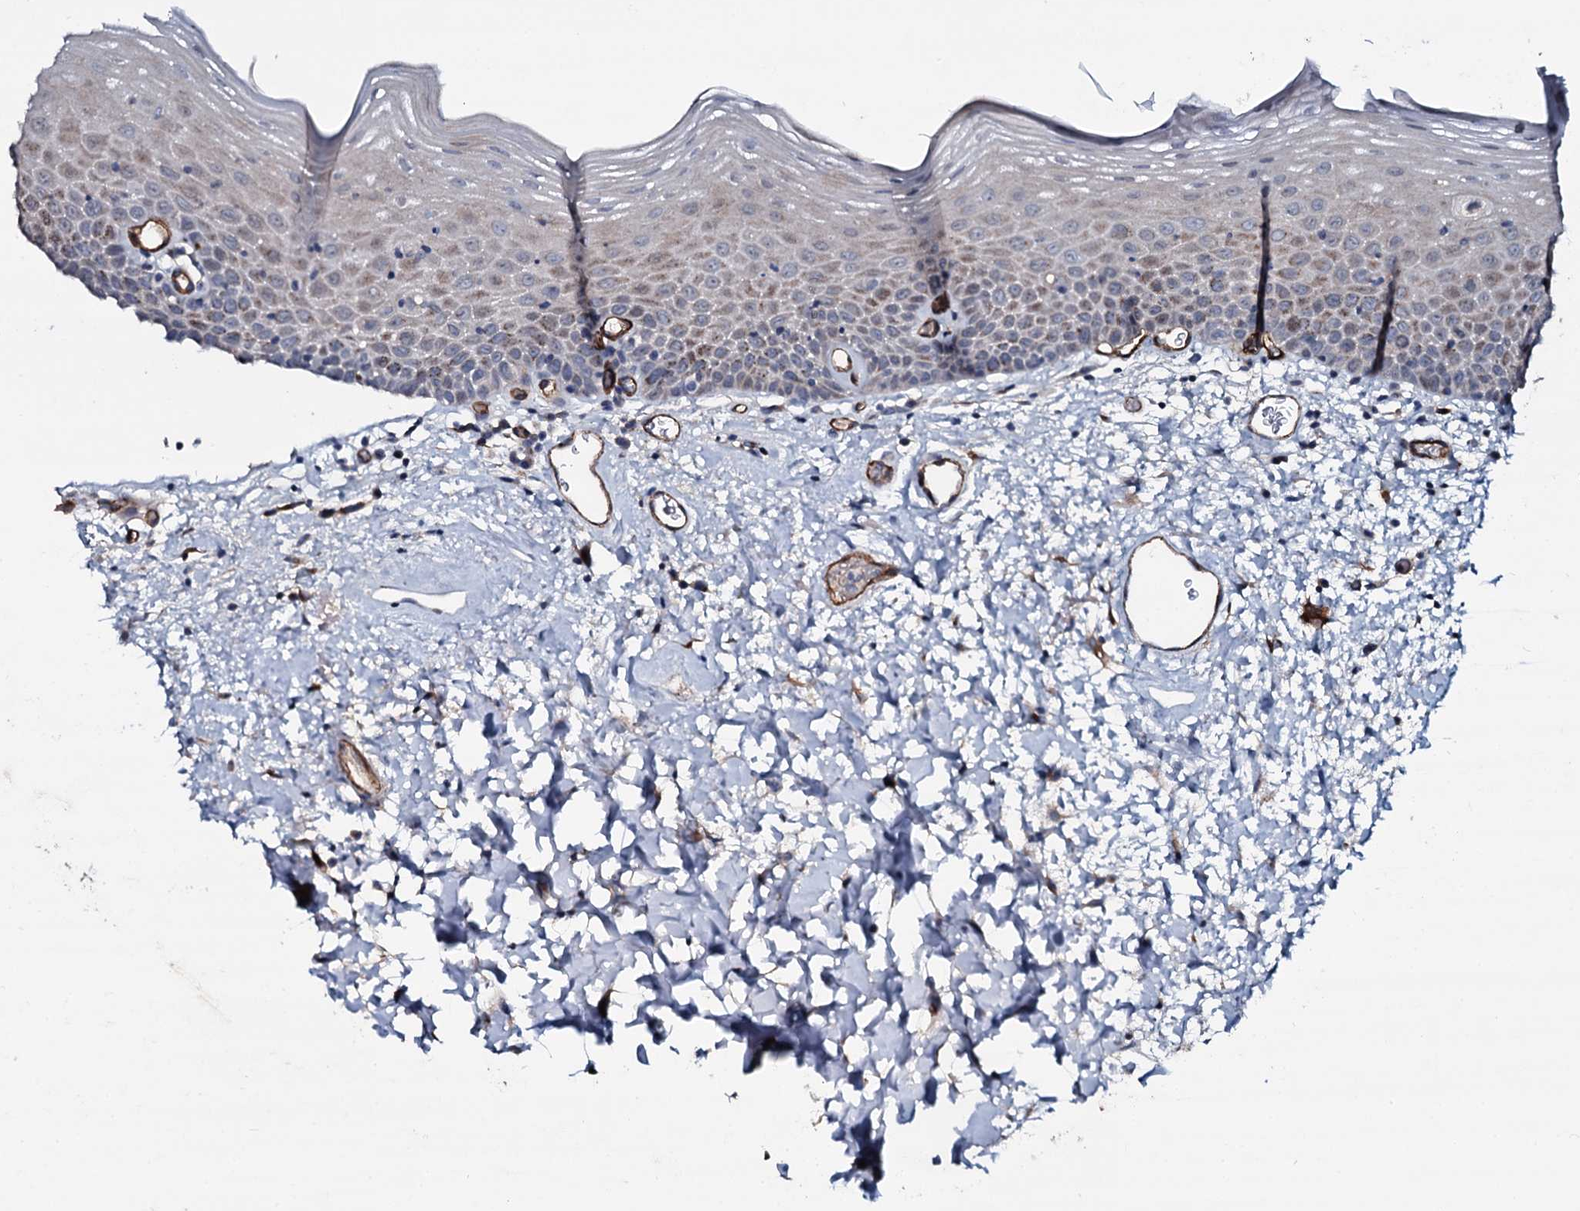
{"staining": {"intensity": "weak", "quantity": "<25%", "location": "cytoplasmic/membranous,nuclear"}, "tissue": "oral mucosa", "cell_type": "Squamous epithelial cells", "image_type": "normal", "snomed": [{"axis": "morphology", "description": "Normal tissue, NOS"}, {"axis": "topography", "description": "Oral tissue"}], "caption": "Unremarkable oral mucosa was stained to show a protein in brown. There is no significant staining in squamous epithelial cells. The staining was performed using DAB to visualize the protein expression in brown, while the nuclei were stained in blue with hematoxylin (Magnification: 20x).", "gene": "CLEC14A", "patient": {"sex": "male", "age": 74}}